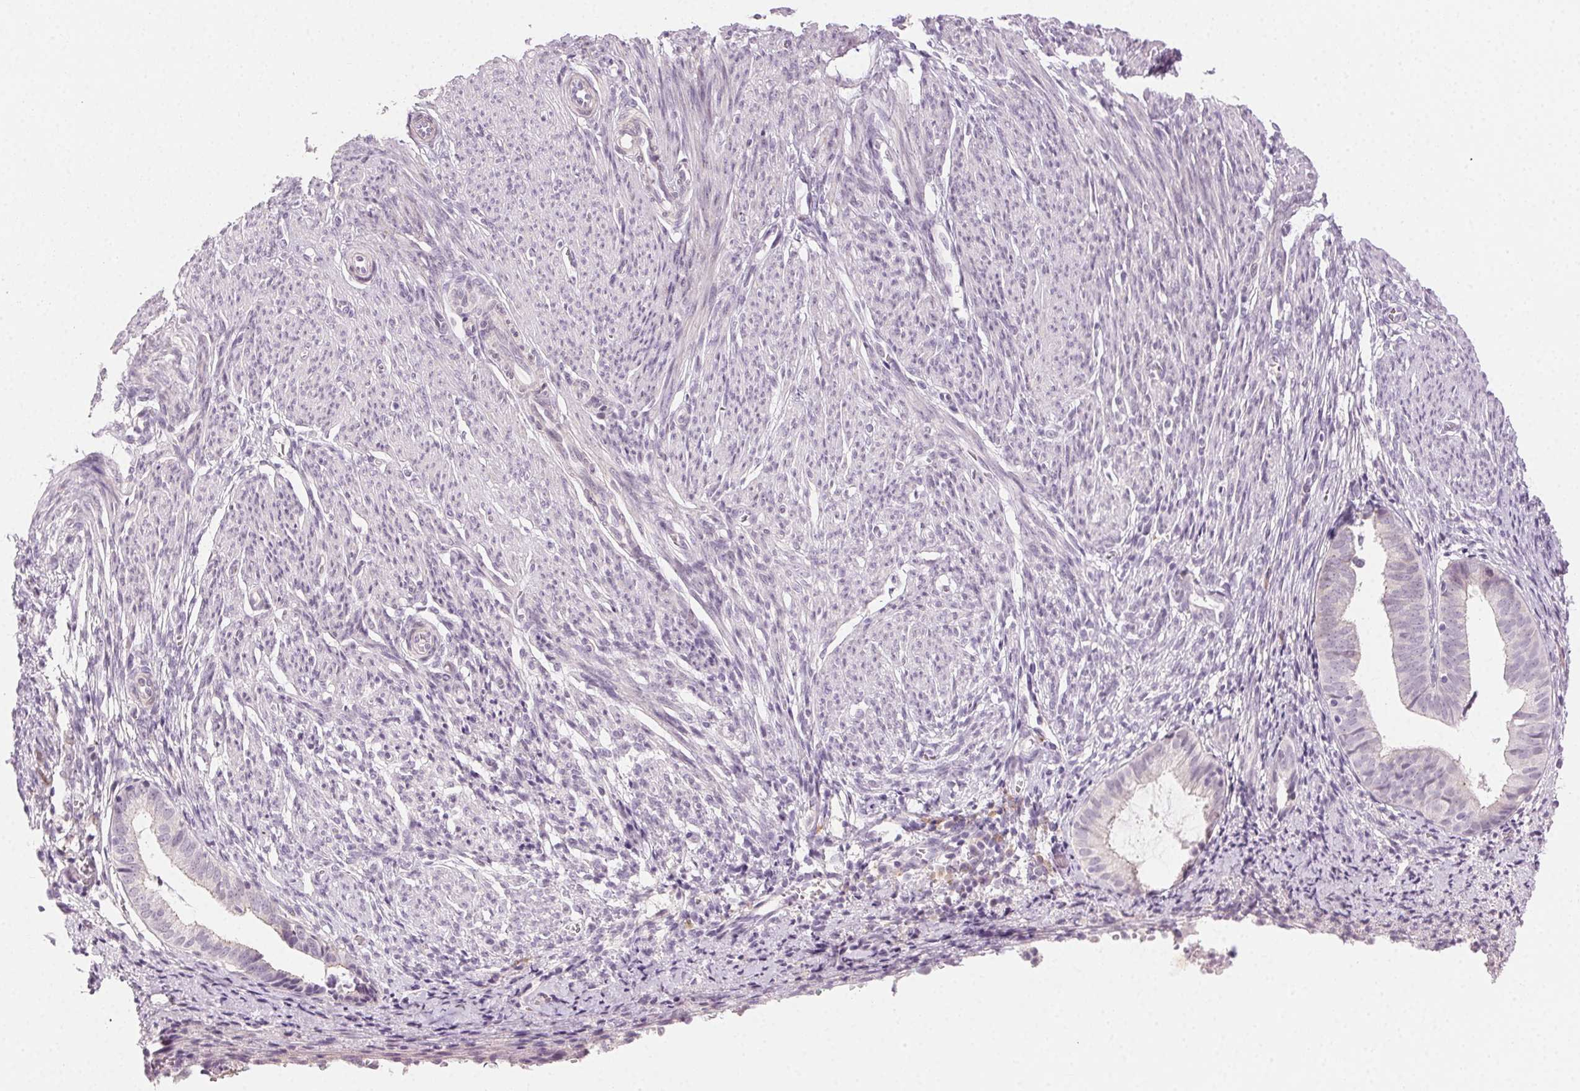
{"staining": {"intensity": "negative", "quantity": "none", "location": "none"}, "tissue": "endometrium", "cell_type": "Cells in endometrial stroma", "image_type": "normal", "snomed": [{"axis": "morphology", "description": "Normal tissue, NOS"}, {"axis": "topography", "description": "Endometrium"}], "caption": "The micrograph shows no staining of cells in endometrial stroma in unremarkable endometrium. Nuclei are stained in blue.", "gene": "HSF5", "patient": {"sex": "female", "age": 50}}